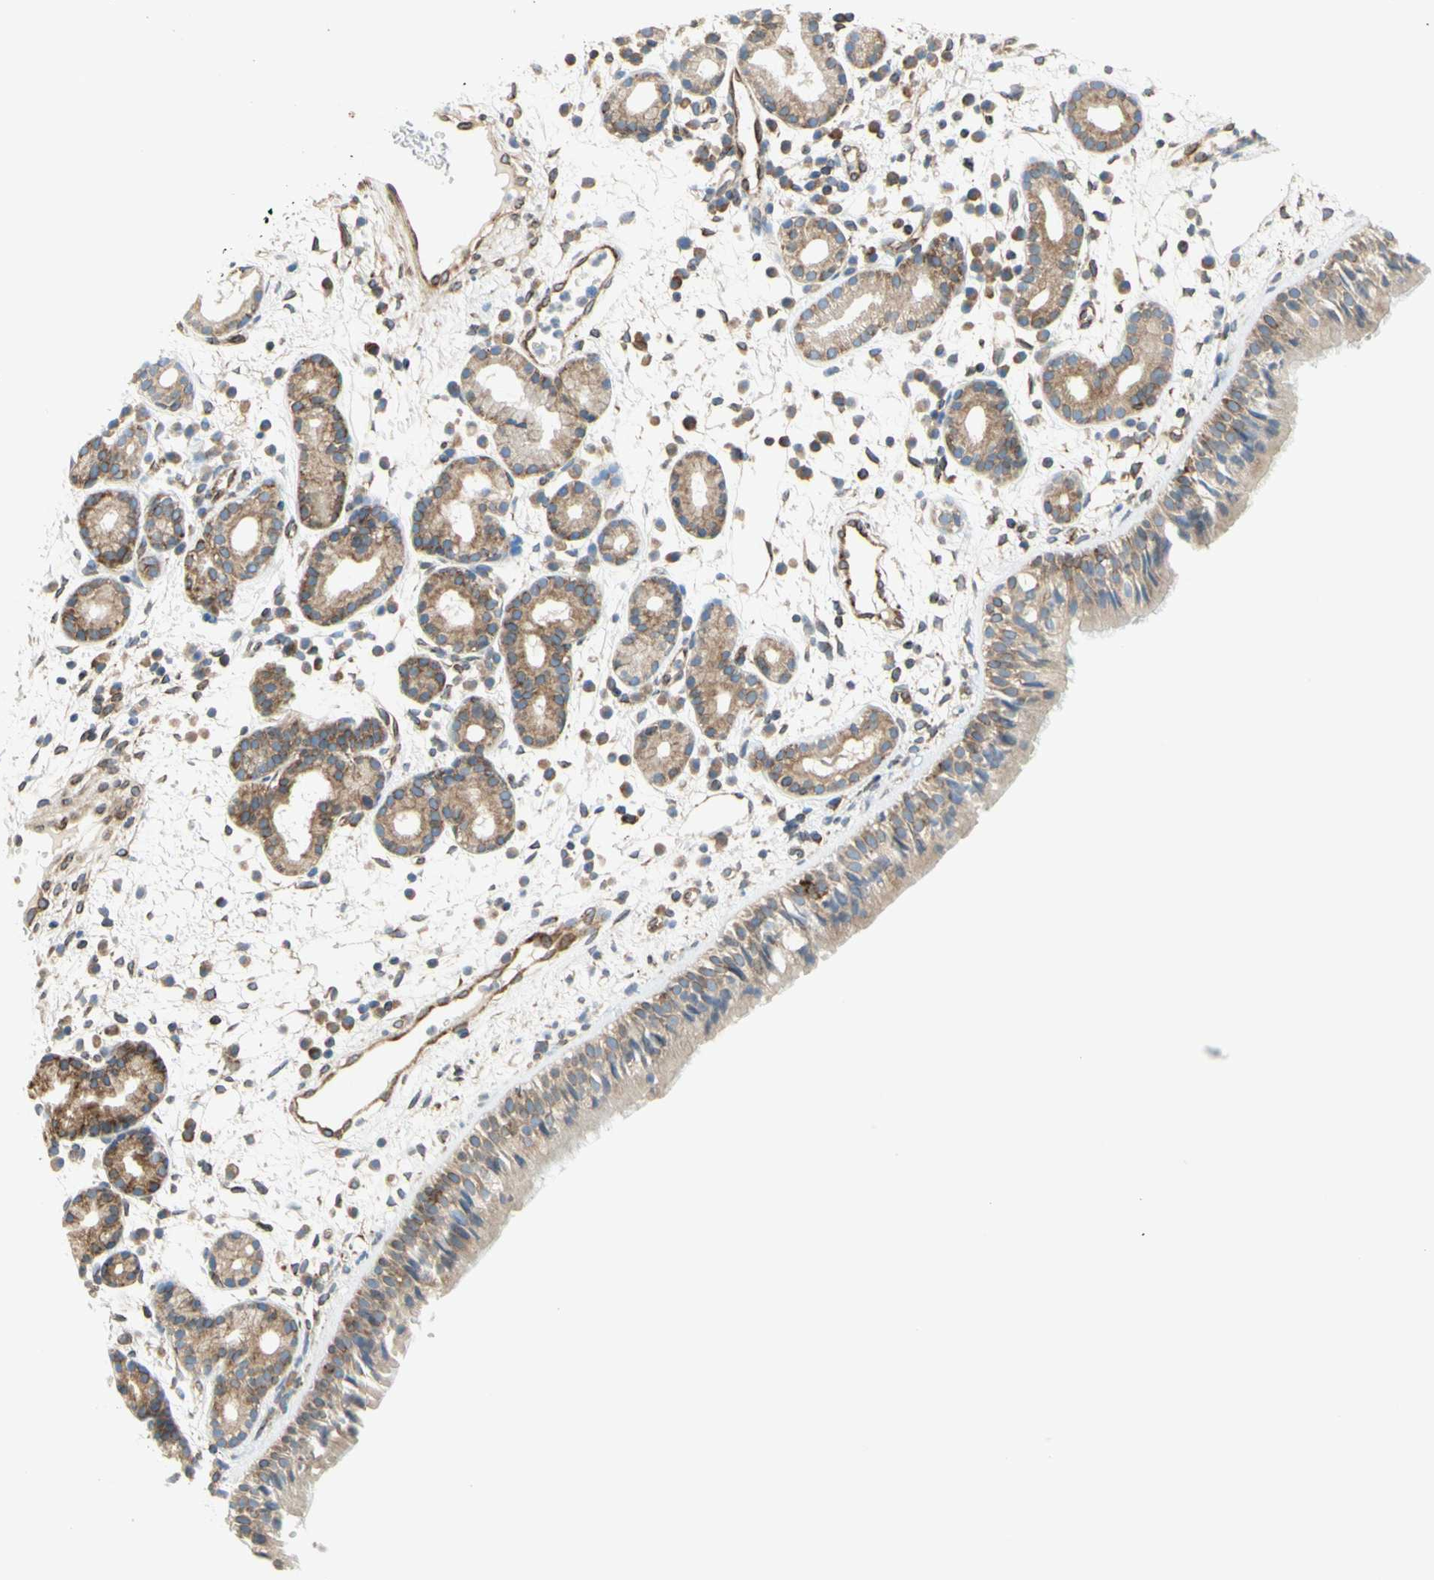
{"staining": {"intensity": "moderate", "quantity": "25%-75%", "location": "cytoplasmic/membranous"}, "tissue": "nasopharynx", "cell_type": "Respiratory epithelial cells", "image_type": "normal", "snomed": [{"axis": "morphology", "description": "Normal tissue, NOS"}, {"axis": "morphology", "description": "Inflammation, NOS"}, {"axis": "topography", "description": "Nasopharynx"}], "caption": "Immunohistochemical staining of benign nasopharynx demonstrates 25%-75% levels of moderate cytoplasmic/membranous protein expression in approximately 25%-75% of respiratory epithelial cells.", "gene": "TRAF2", "patient": {"sex": "male", "age": 48}}